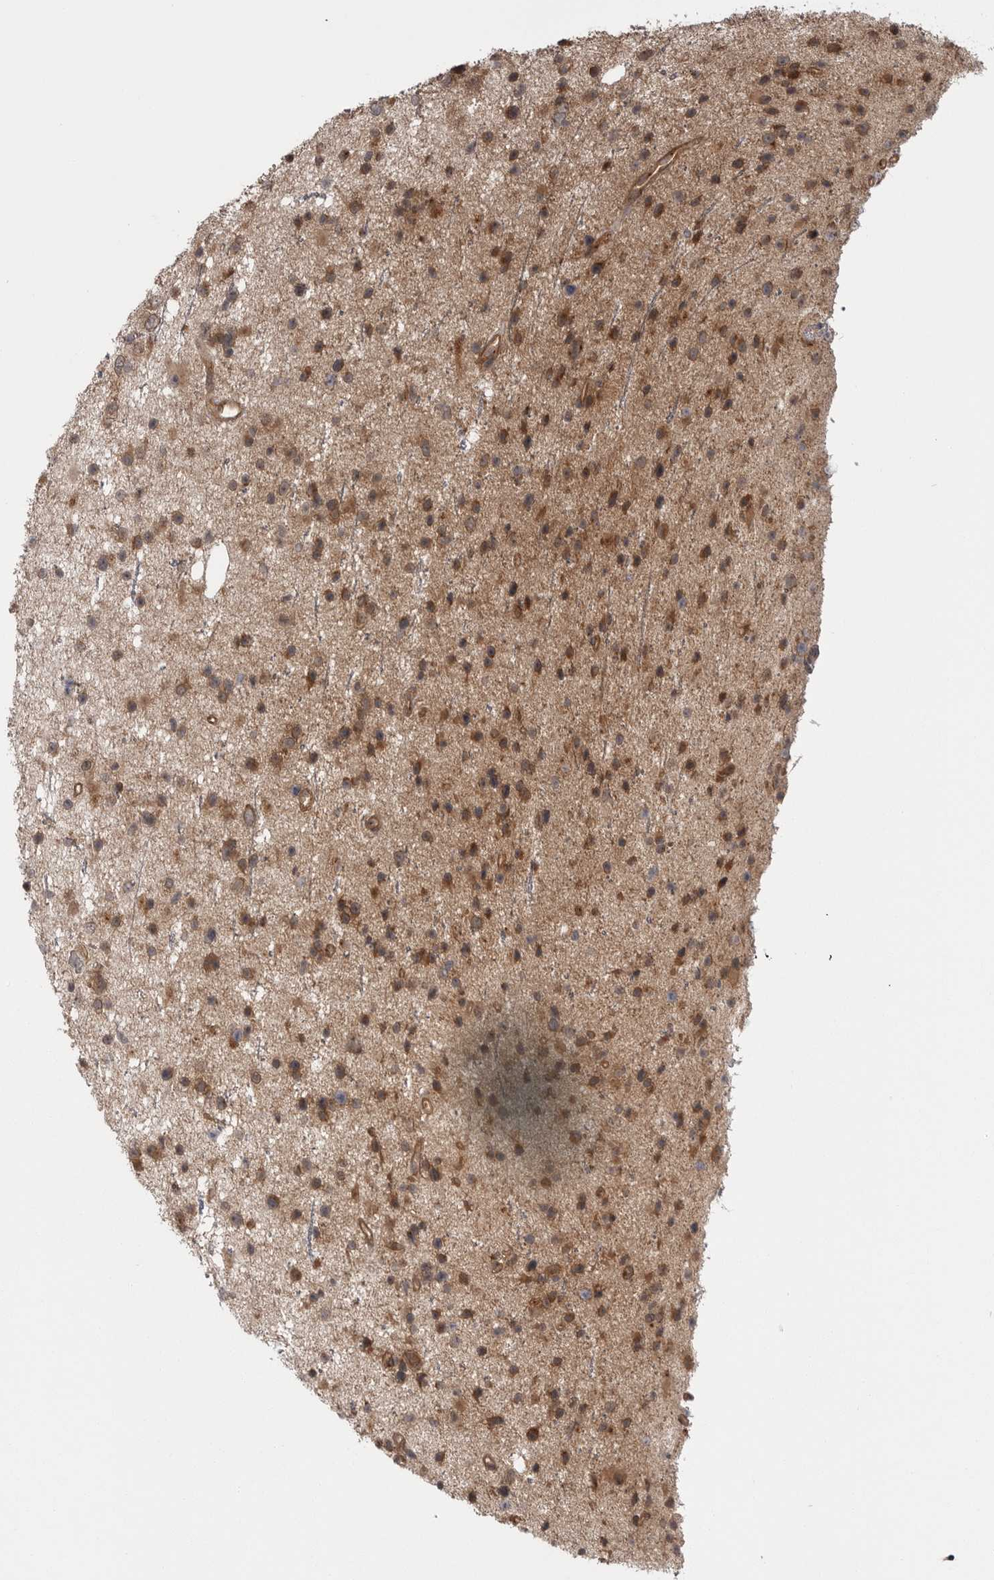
{"staining": {"intensity": "moderate", "quantity": ">75%", "location": "cytoplasmic/membranous"}, "tissue": "glioma", "cell_type": "Tumor cells", "image_type": "cancer", "snomed": [{"axis": "morphology", "description": "Glioma, malignant, Low grade"}, {"axis": "topography", "description": "Cerebral cortex"}], "caption": "Protein expression analysis of human low-grade glioma (malignant) reveals moderate cytoplasmic/membranous positivity in approximately >75% of tumor cells.", "gene": "PDCL", "patient": {"sex": "female", "age": 39}}